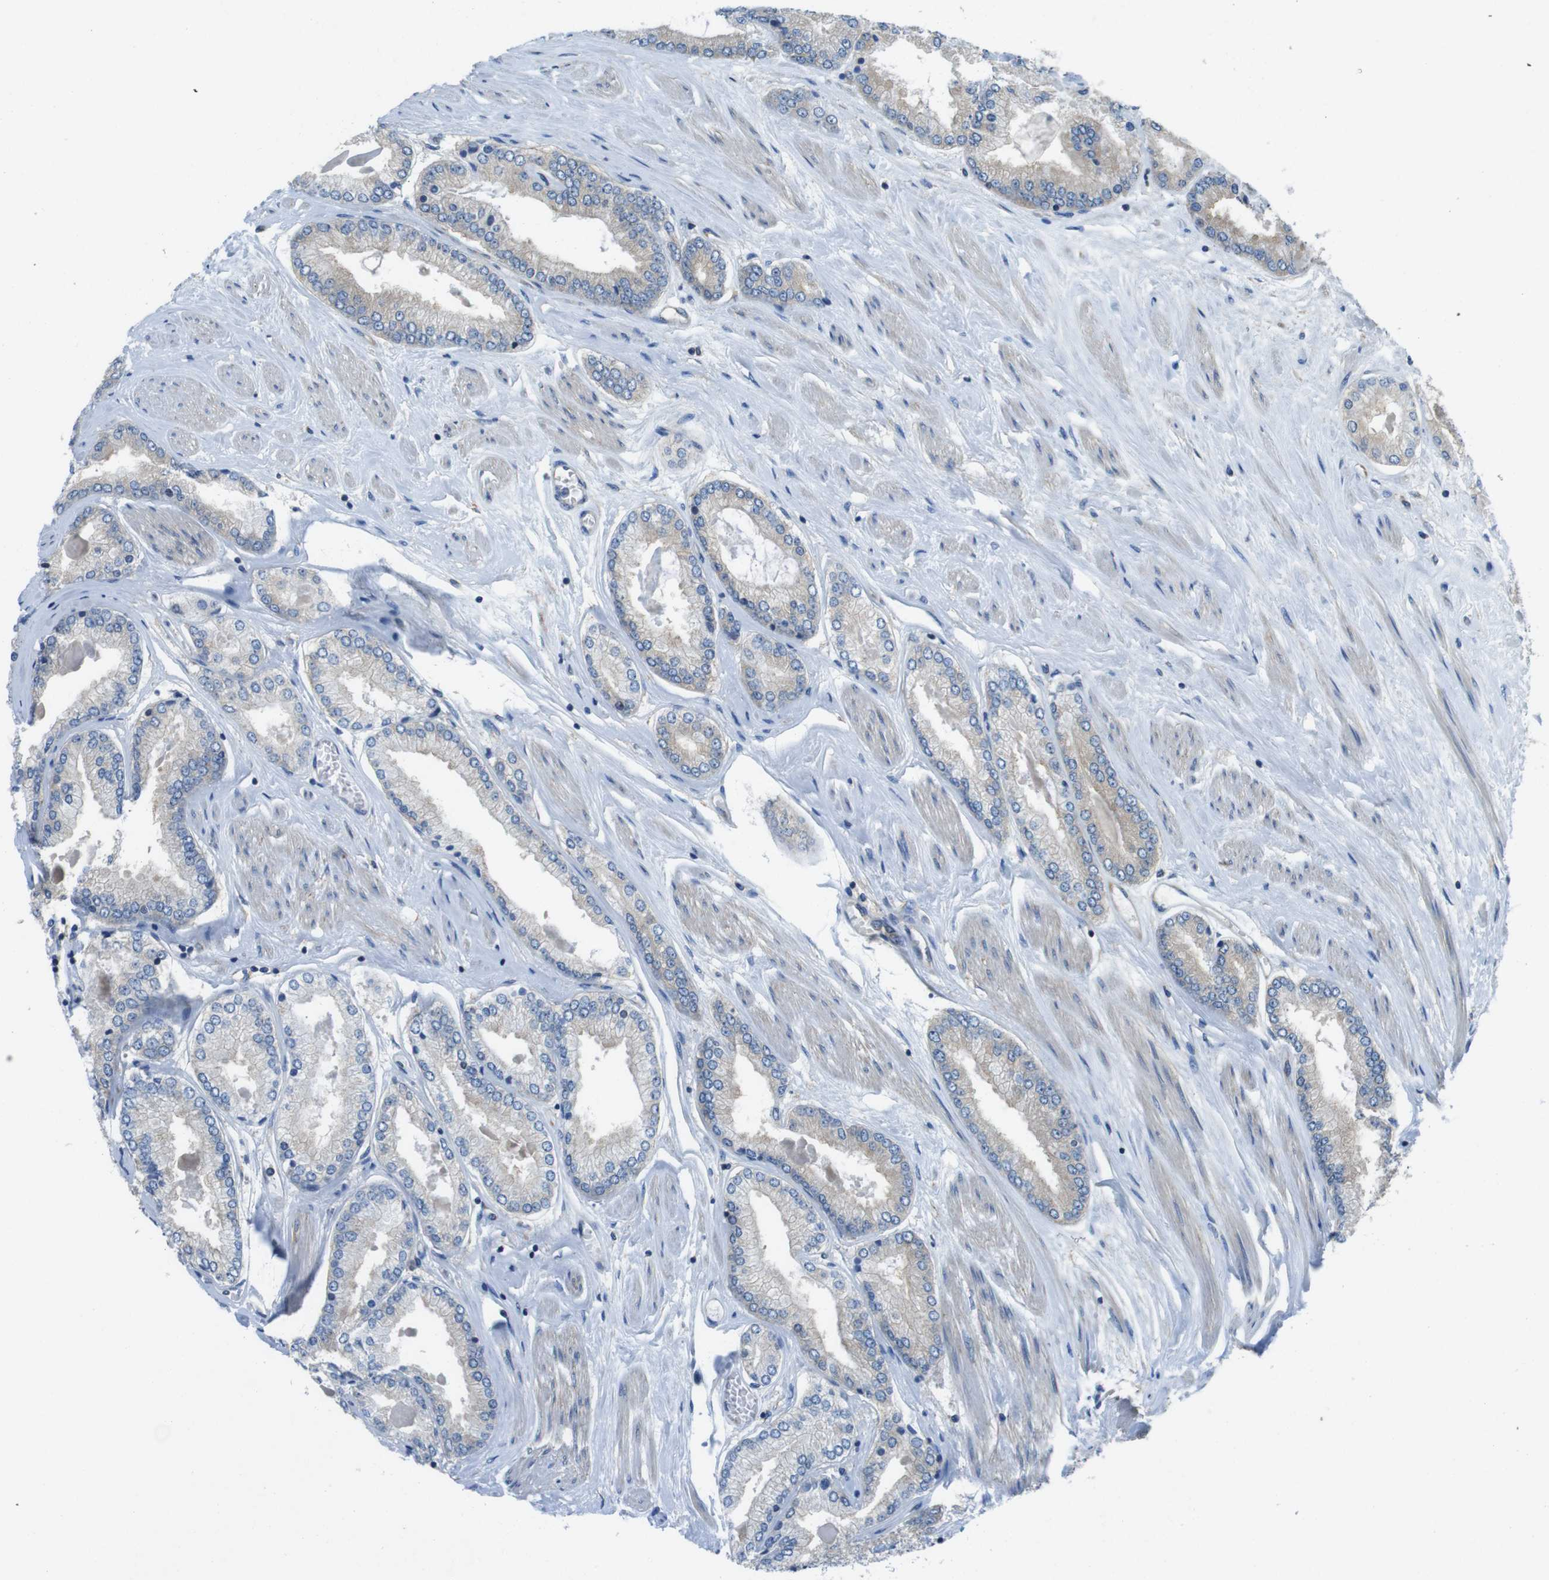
{"staining": {"intensity": "weak", "quantity": "<25%", "location": "cytoplasmic/membranous"}, "tissue": "prostate cancer", "cell_type": "Tumor cells", "image_type": "cancer", "snomed": [{"axis": "morphology", "description": "Adenocarcinoma, High grade"}, {"axis": "topography", "description": "Prostate"}], "caption": "A photomicrograph of human prostate cancer is negative for staining in tumor cells.", "gene": "DCTN1", "patient": {"sex": "male", "age": 59}}